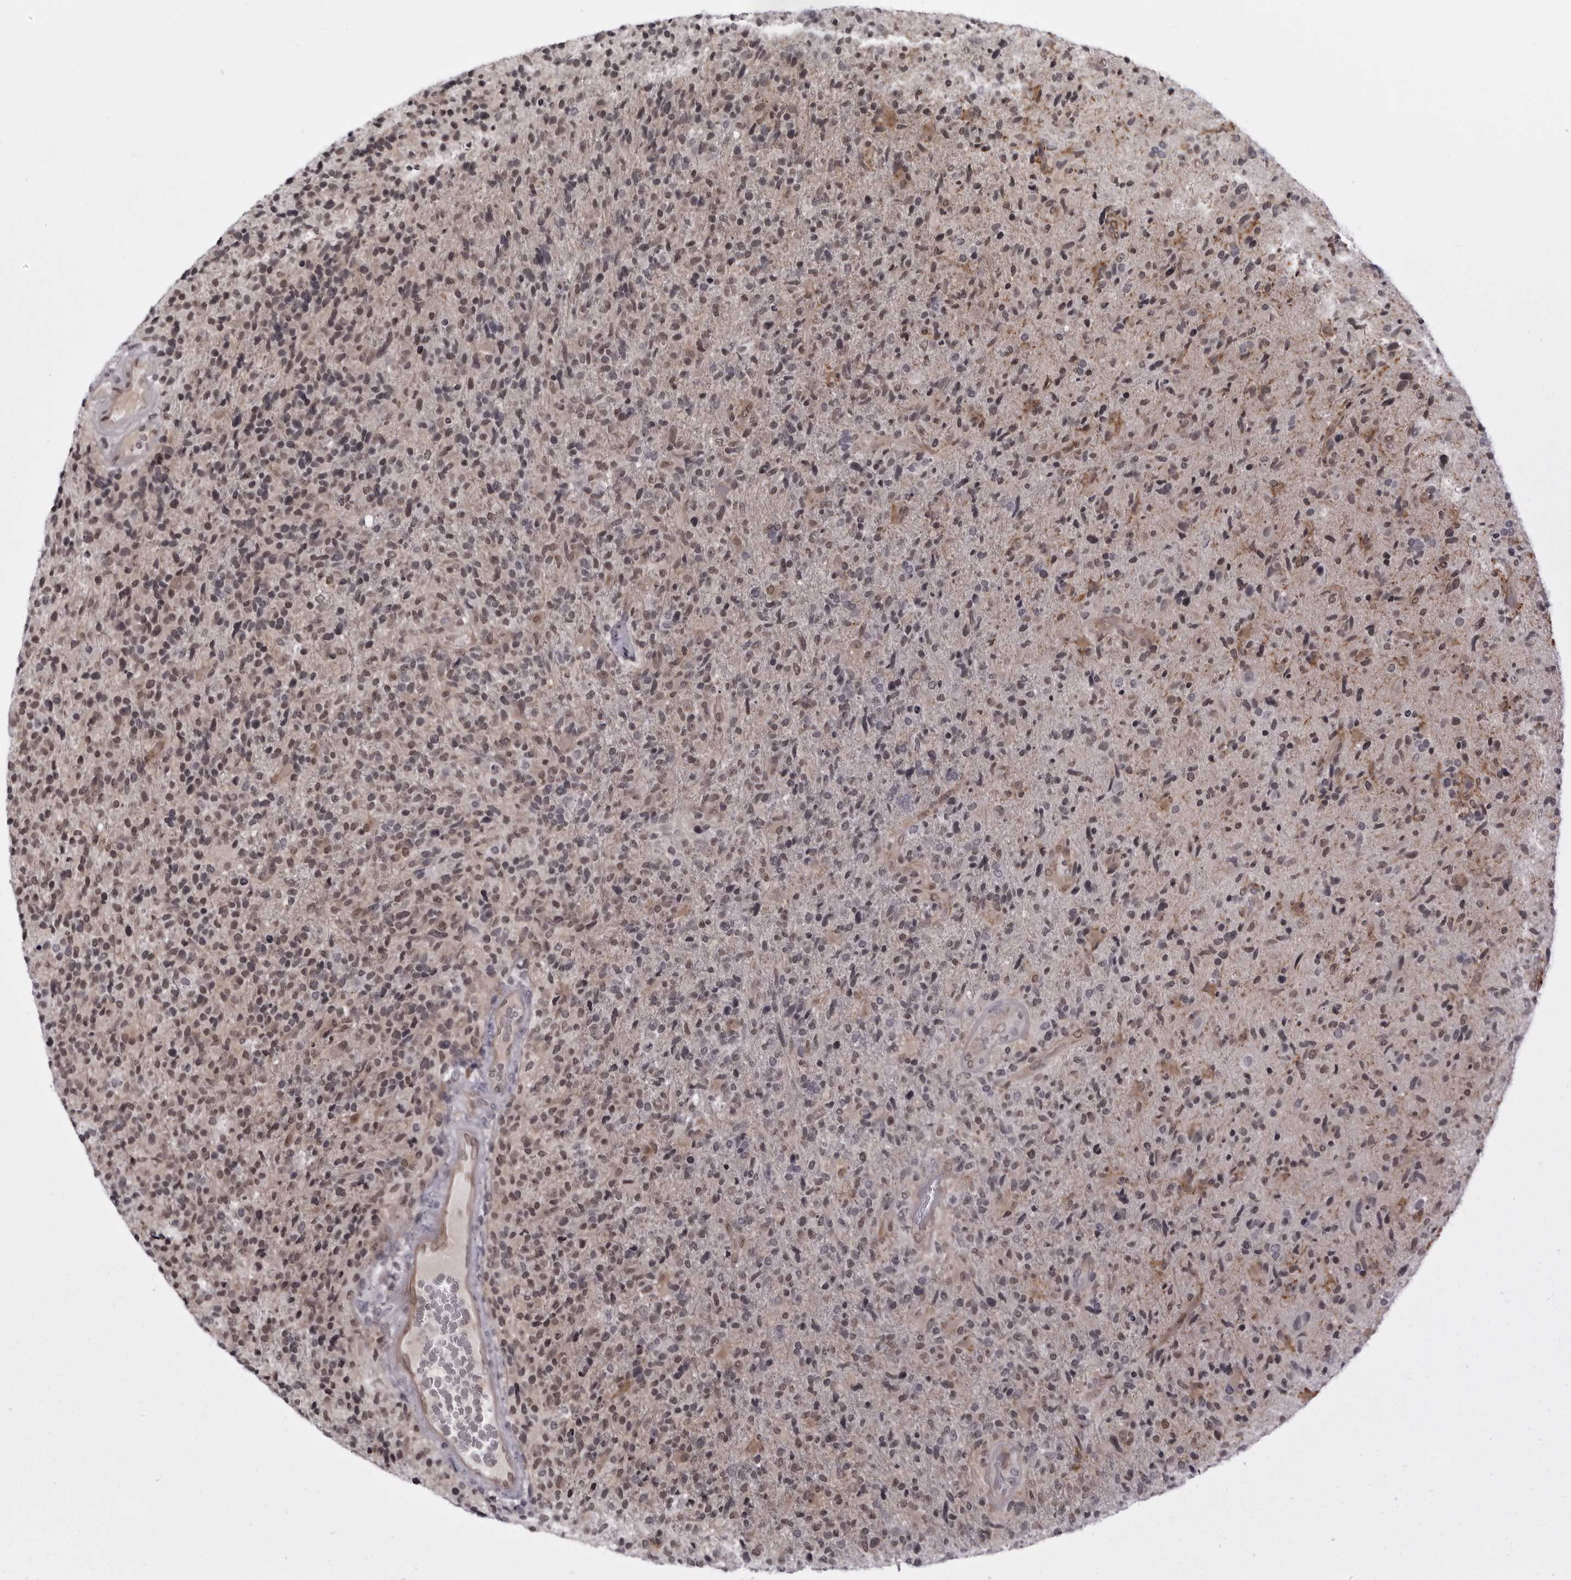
{"staining": {"intensity": "weak", "quantity": "25%-75%", "location": "nuclear"}, "tissue": "glioma", "cell_type": "Tumor cells", "image_type": "cancer", "snomed": [{"axis": "morphology", "description": "Glioma, malignant, High grade"}, {"axis": "topography", "description": "Brain"}], "caption": "A photomicrograph showing weak nuclear positivity in about 25%-75% of tumor cells in glioma, as visualized by brown immunohistochemical staining.", "gene": "MAPK12", "patient": {"sex": "male", "age": 72}}